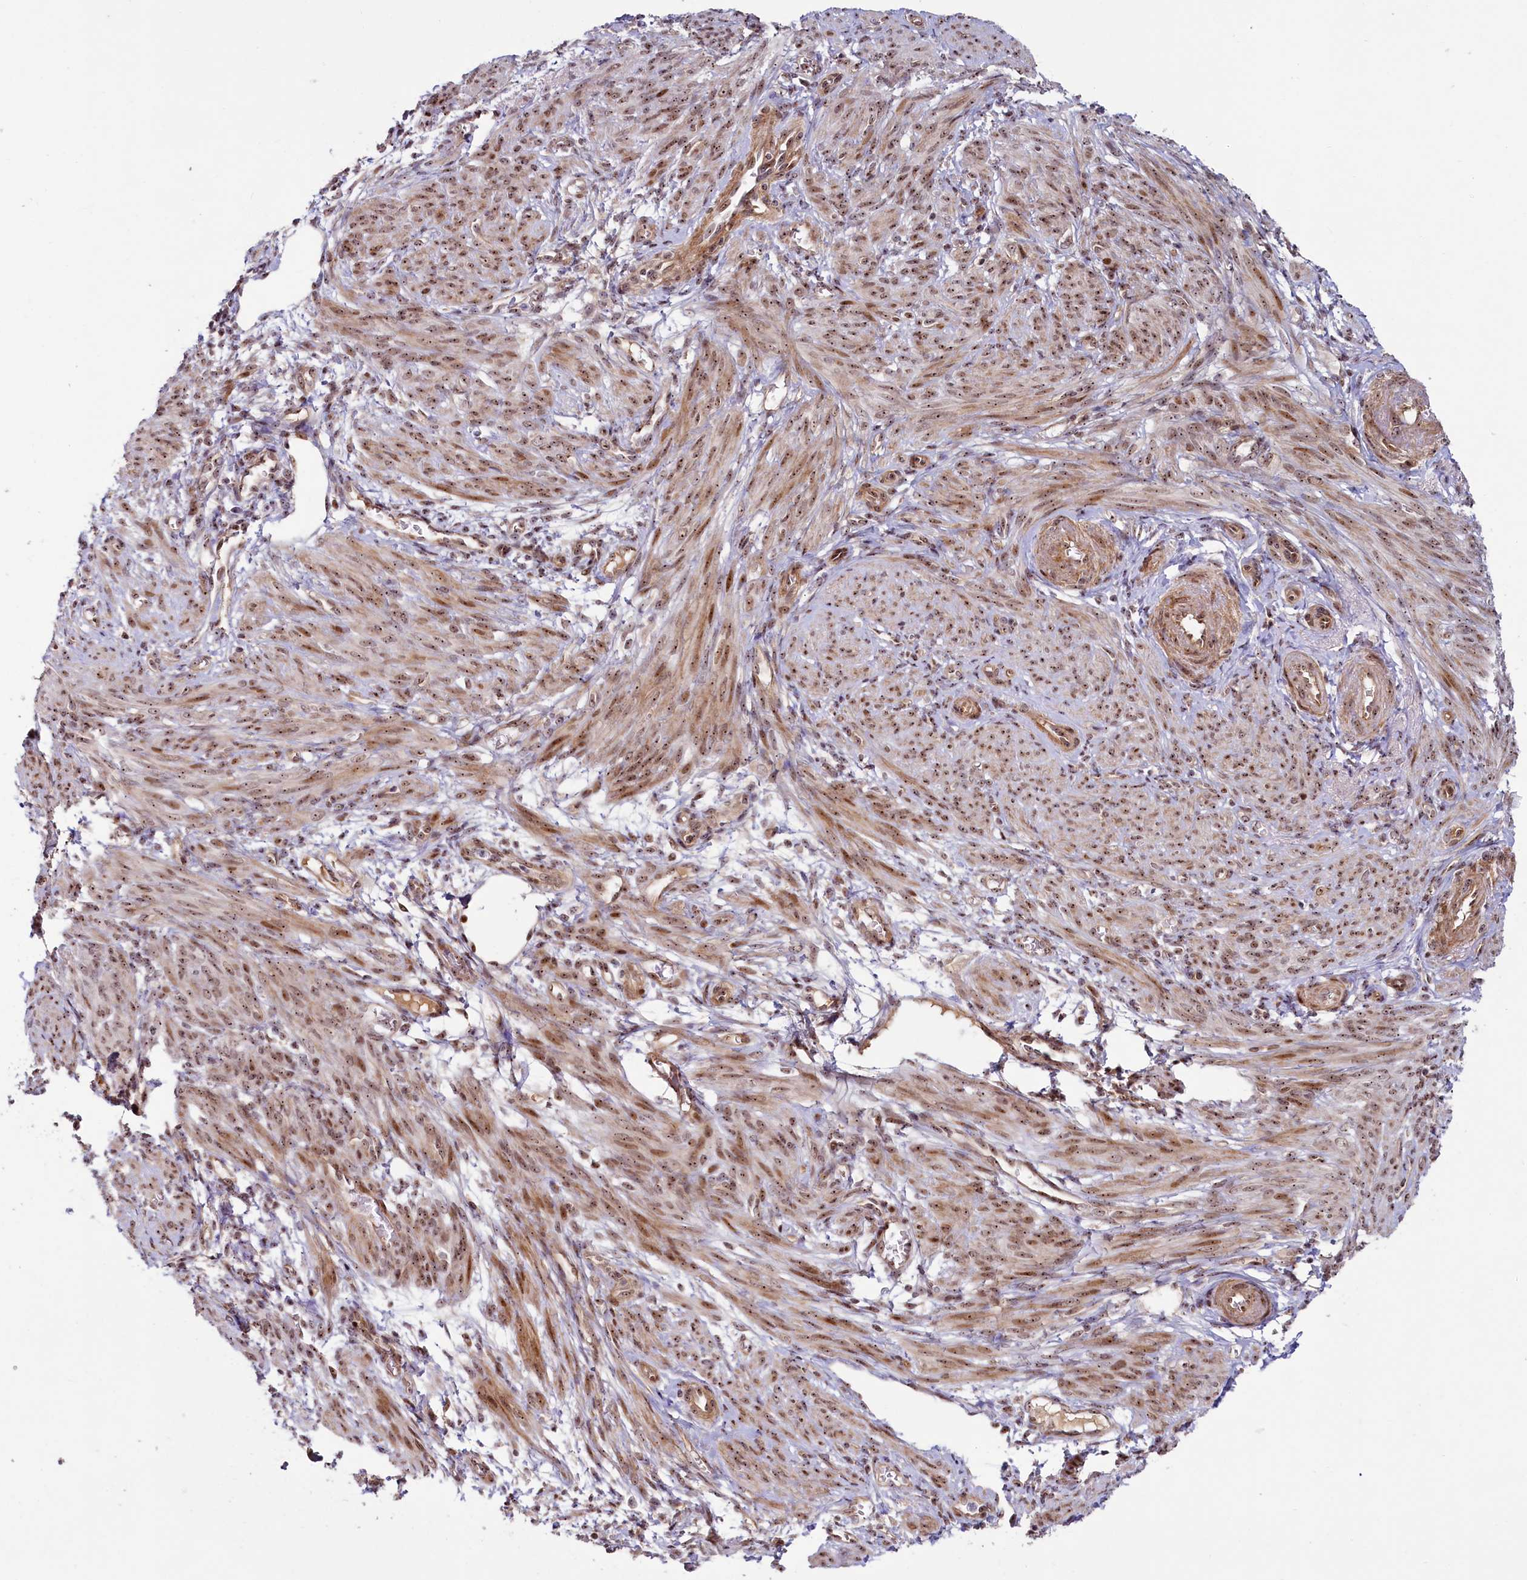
{"staining": {"intensity": "moderate", "quantity": ">75%", "location": "cytoplasmic/membranous,nuclear"}, "tissue": "smooth muscle", "cell_type": "Smooth muscle cells", "image_type": "normal", "snomed": [{"axis": "morphology", "description": "Normal tissue, NOS"}, {"axis": "topography", "description": "Smooth muscle"}], "caption": "This is a micrograph of immunohistochemistry (IHC) staining of normal smooth muscle, which shows moderate expression in the cytoplasmic/membranous,nuclear of smooth muscle cells.", "gene": "TCOF1", "patient": {"sex": "female", "age": 39}}